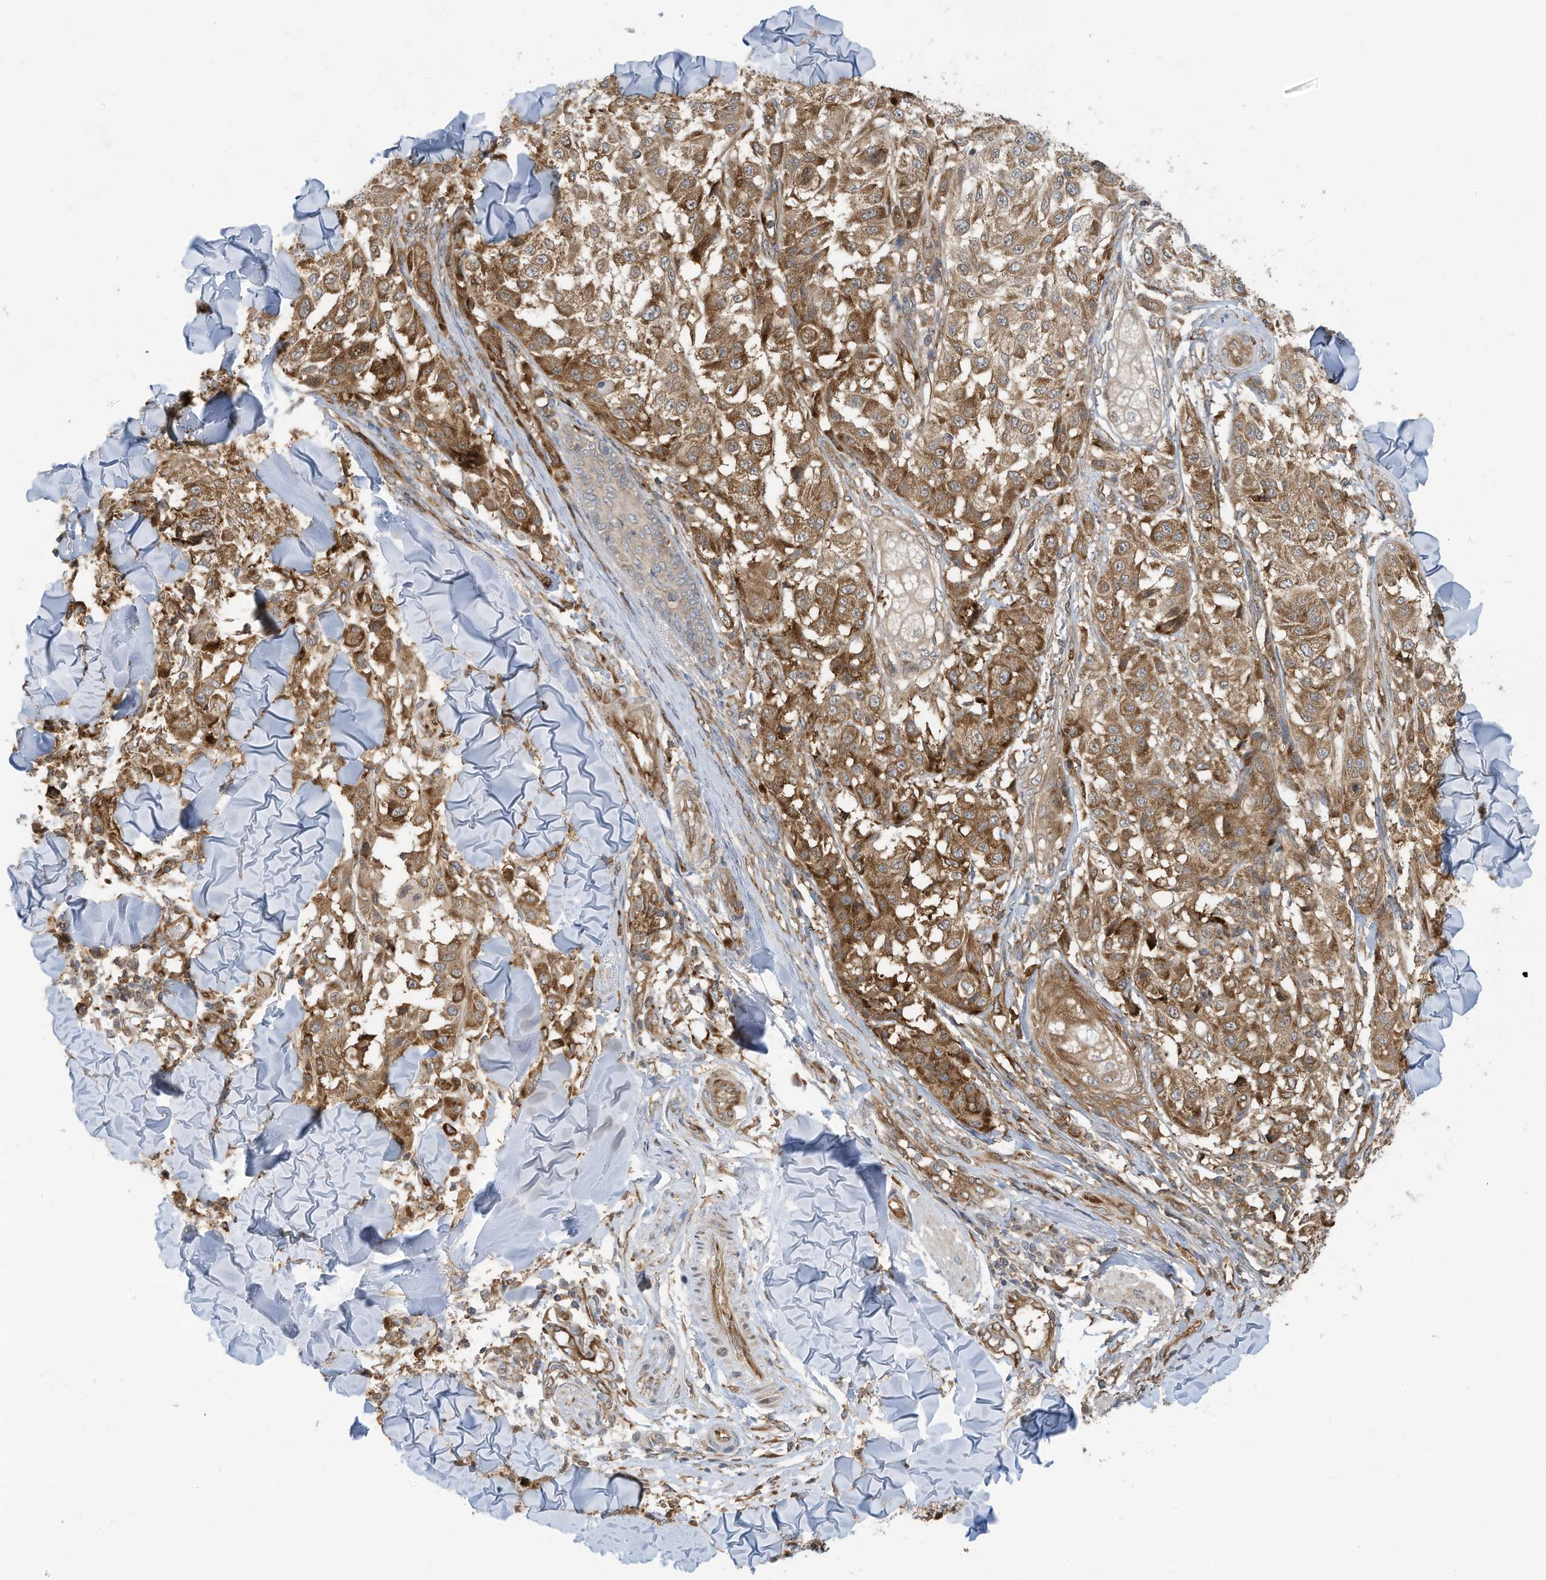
{"staining": {"intensity": "moderate", "quantity": ">75%", "location": "cytoplasmic/membranous"}, "tissue": "melanoma", "cell_type": "Tumor cells", "image_type": "cancer", "snomed": [{"axis": "morphology", "description": "Malignant melanoma, NOS"}, {"axis": "topography", "description": "Skin"}], "caption": "Melanoma was stained to show a protein in brown. There is medium levels of moderate cytoplasmic/membranous positivity in about >75% of tumor cells.", "gene": "USE1", "patient": {"sex": "female", "age": 64}}